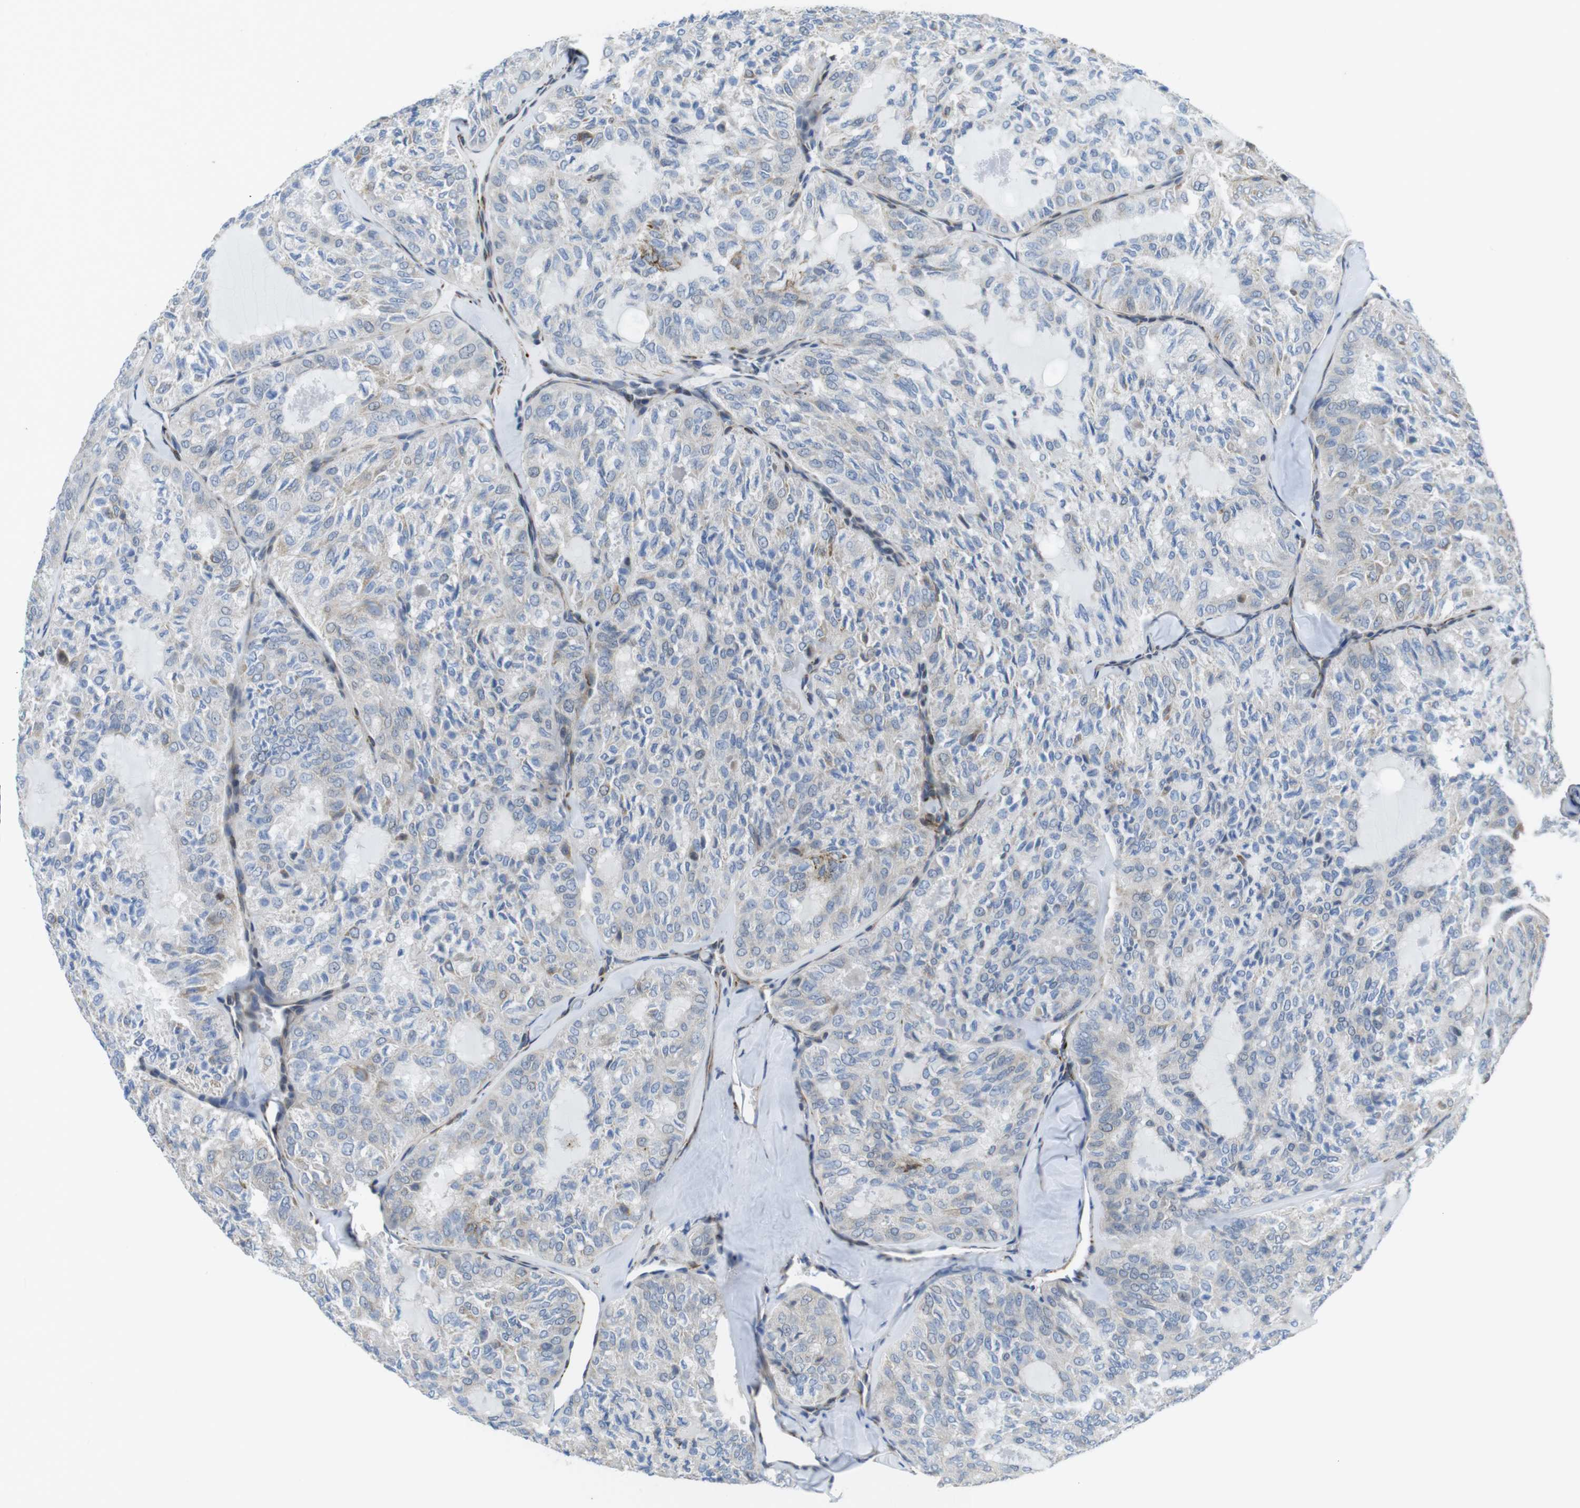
{"staining": {"intensity": "negative", "quantity": "none", "location": "none"}, "tissue": "thyroid cancer", "cell_type": "Tumor cells", "image_type": "cancer", "snomed": [{"axis": "morphology", "description": "Follicular adenoma carcinoma, NOS"}, {"axis": "topography", "description": "Thyroid gland"}], "caption": "Human thyroid cancer stained for a protein using immunohistochemistry displays no positivity in tumor cells.", "gene": "KCNE3", "patient": {"sex": "male", "age": 75}}